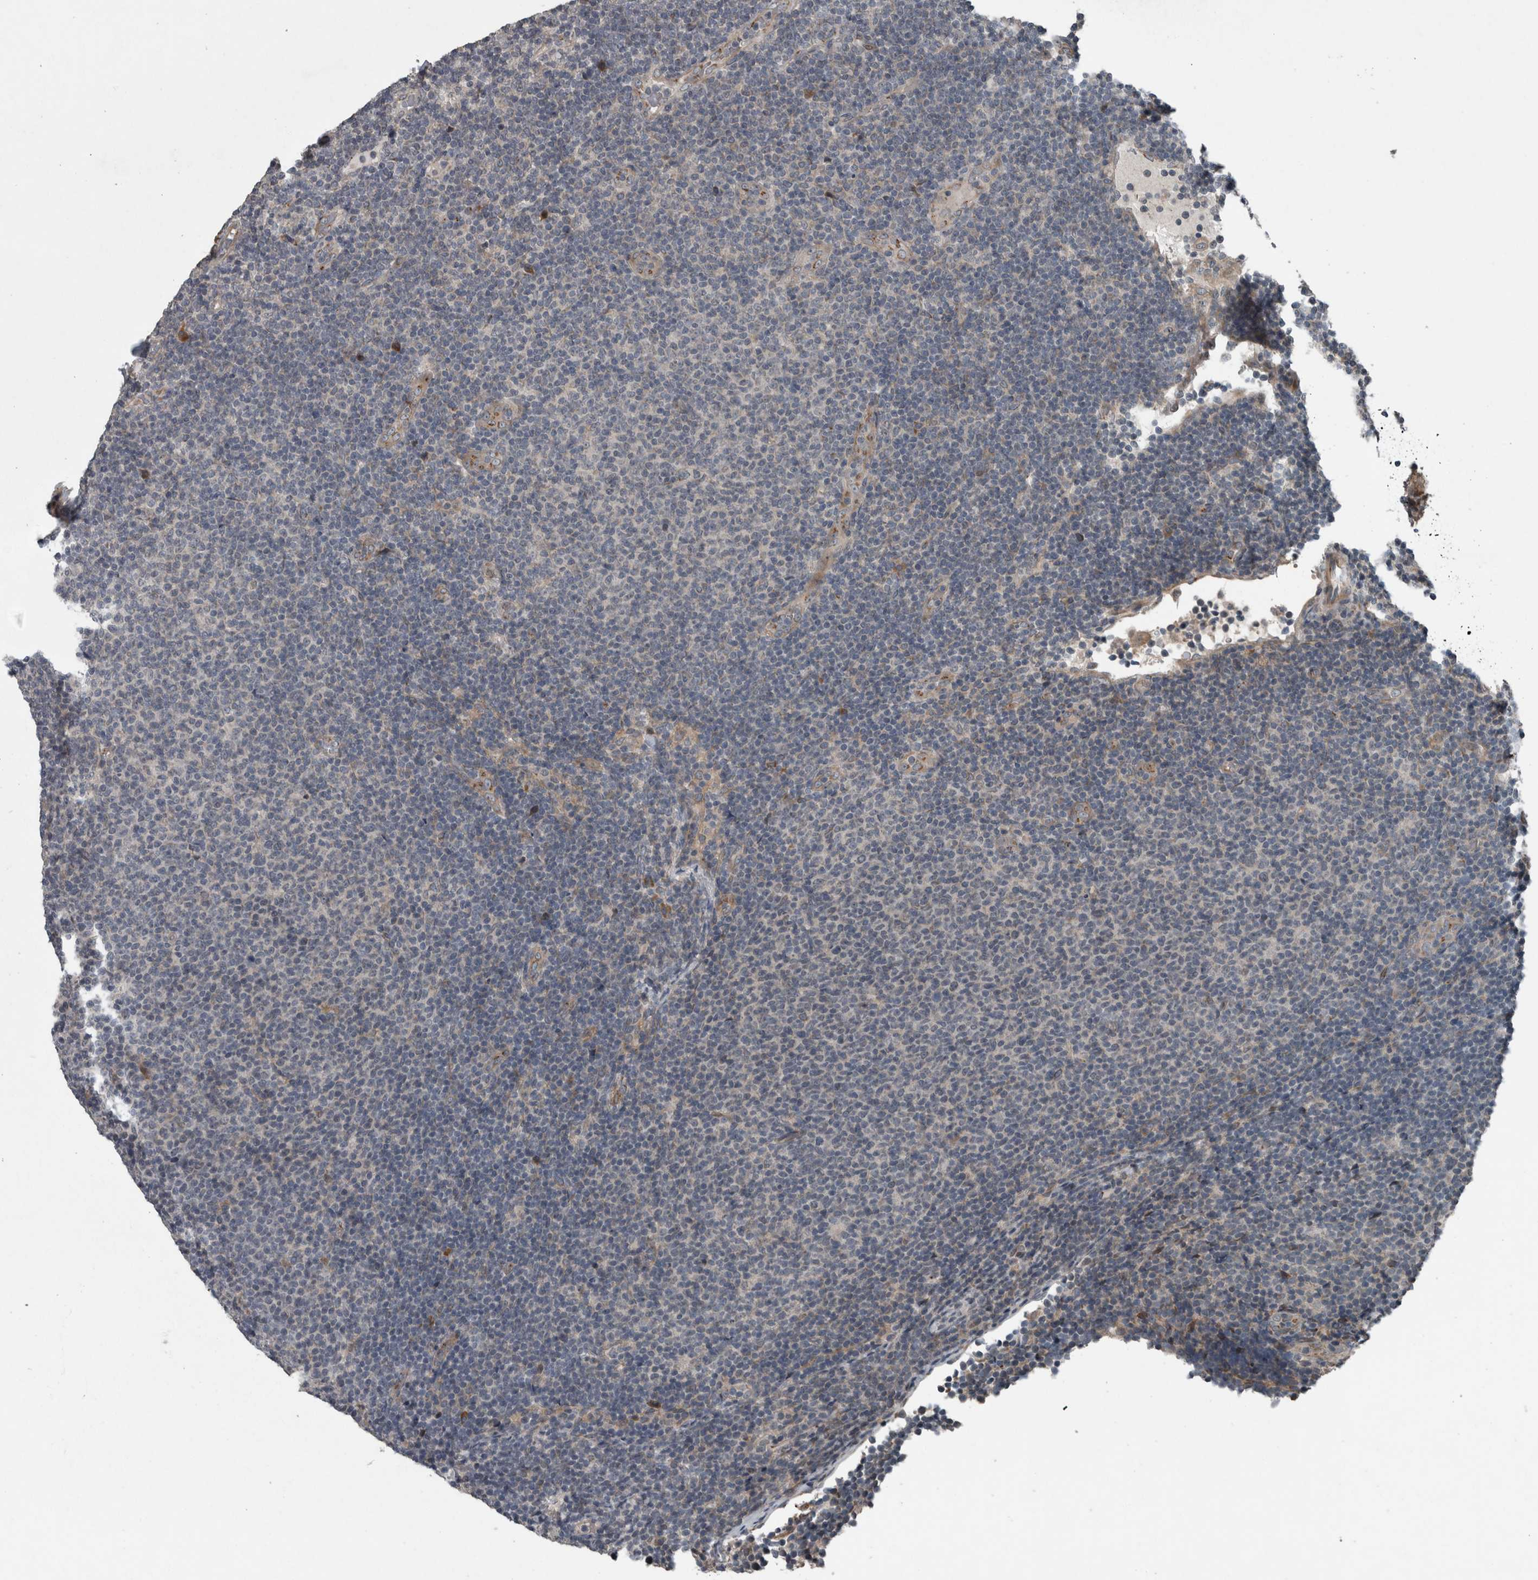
{"staining": {"intensity": "negative", "quantity": "none", "location": "none"}, "tissue": "lymphoma", "cell_type": "Tumor cells", "image_type": "cancer", "snomed": [{"axis": "morphology", "description": "Malignant lymphoma, non-Hodgkin's type, Low grade"}, {"axis": "topography", "description": "Lymph node"}], "caption": "Lymphoma was stained to show a protein in brown. There is no significant expression in tumor cells. (DAB immunohistochemistry, high magnification).", "gene": "ZNF345", "patient": {"sex": "male", "age": 66}}